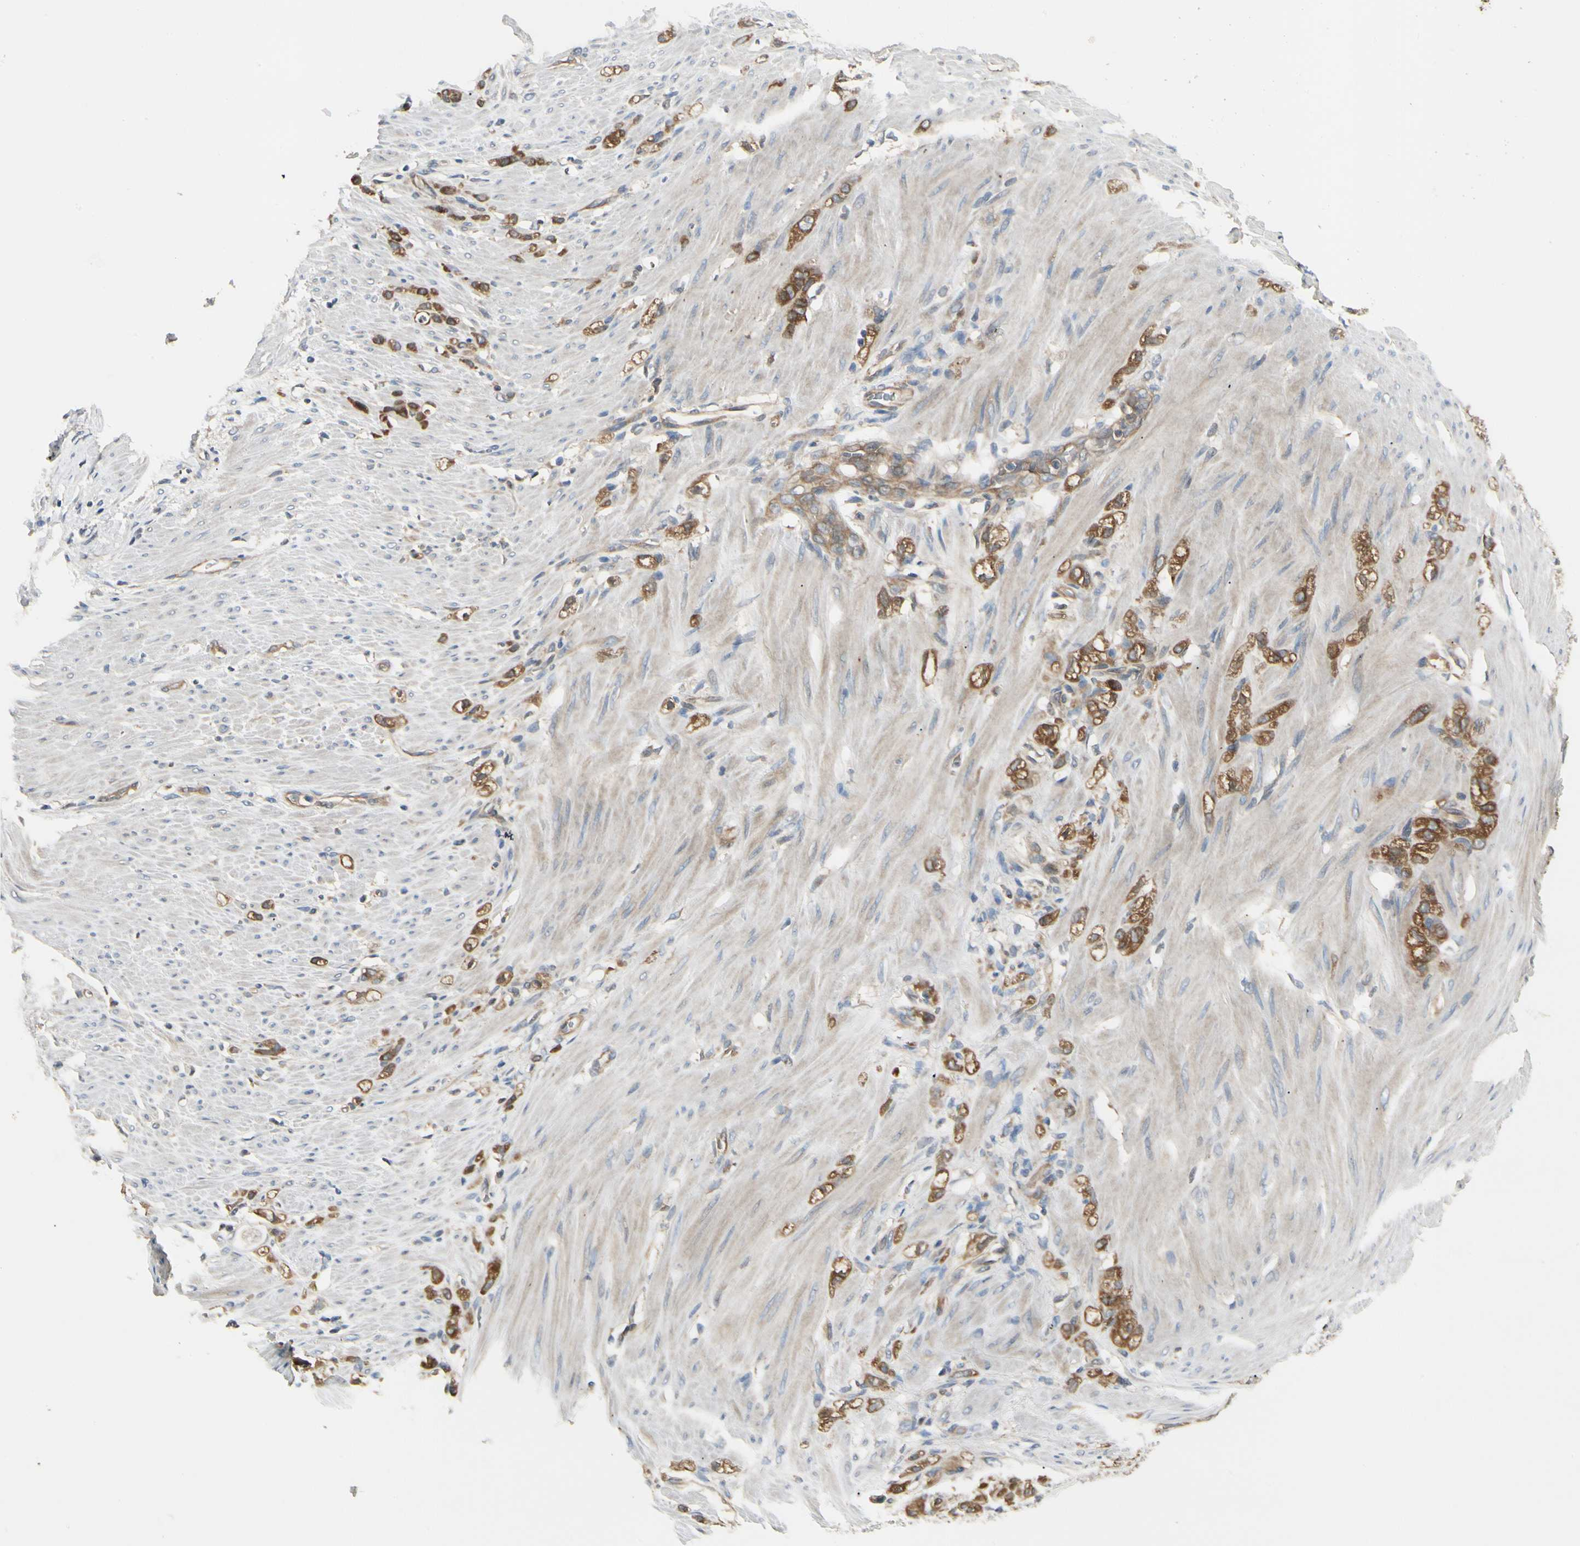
{"staining": {"intensity": "strong", "quantity": ">75%", "location": "cytoplasmic/membranous"}, "tissue": "stomach cancer", "cell_type": "Tumor cells", "image_type": "cancer", "snomed": [{"axis": "morphology", "description": "Adenocarcinoma, NOS"}, {"axis": "topography", "description": "Stomach"}], "caption": "Immunohistochemistry (IHC) image of neoplastic tissue: human stomach cancer stained using immunohistochemistry (IHC) demonstrates high levels of strong protein expression localized specifically in the cytoplasmic/membranous of tumor cells, appearing as a cytoplasmic/membranous brown color.", "gene": "NME1-NME2", "patient": {"sex": "male", "age": 82}}